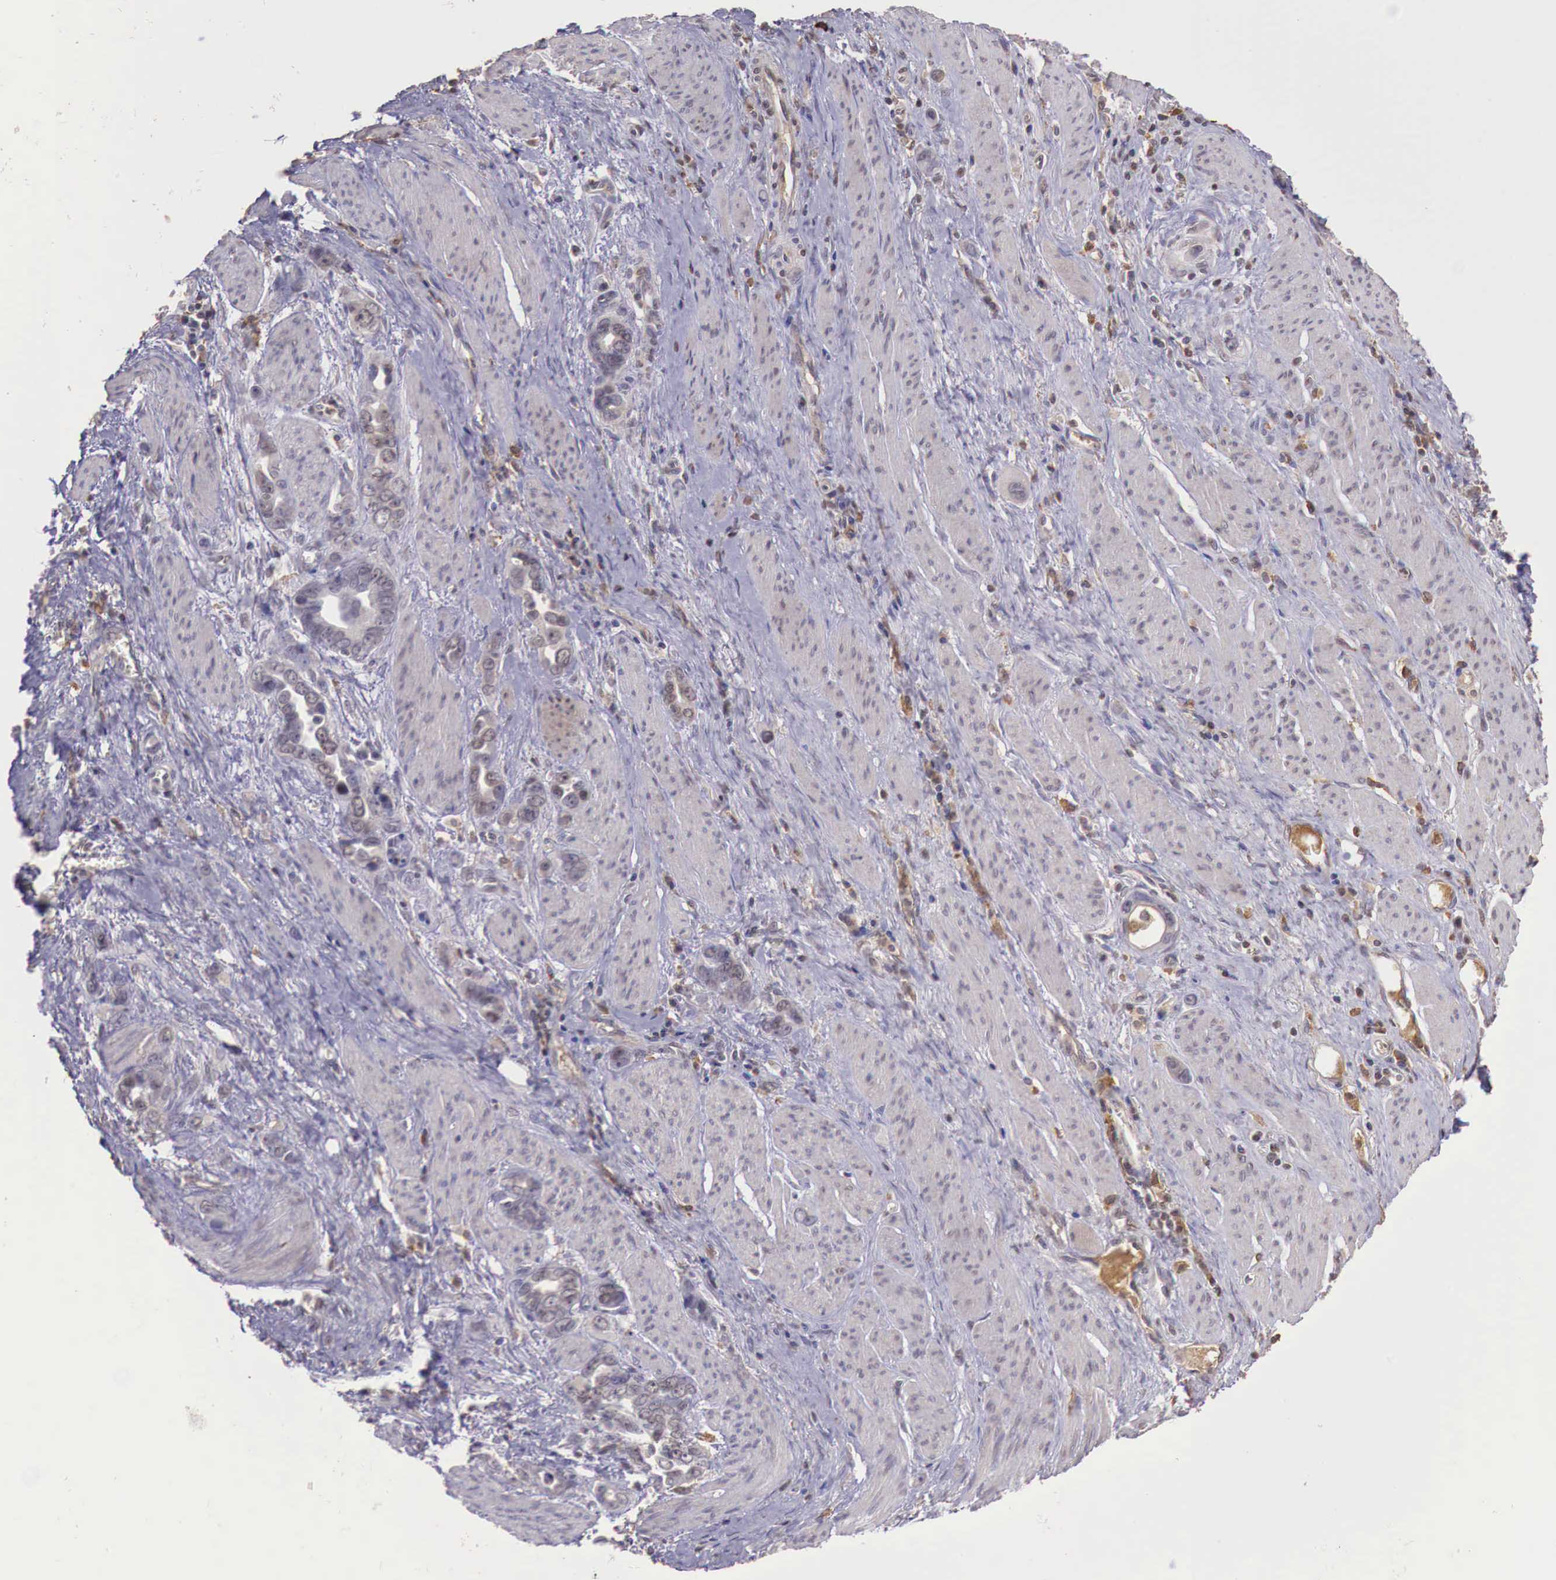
{"staining": {"intensity": "weak", "quantity": "<25%", "location": "cytoplasmic/membranous,nuclear"}, "tissue": "stomach cancer", "cell_type": "Tumor cells", "image_type": "cancer", "snomed": [{"axis": "morphology", "description": "Adenocarcinoma, NOS"}, {"axis": "topography", "description": "Stomach"}], "caption": "Adenocarcinoma (stomach) was stained to show a protein in brown. There is no significant expression in tumor cells.", "gene": "CHRDL1", "patient": {"sex": "male", "age": 78}}